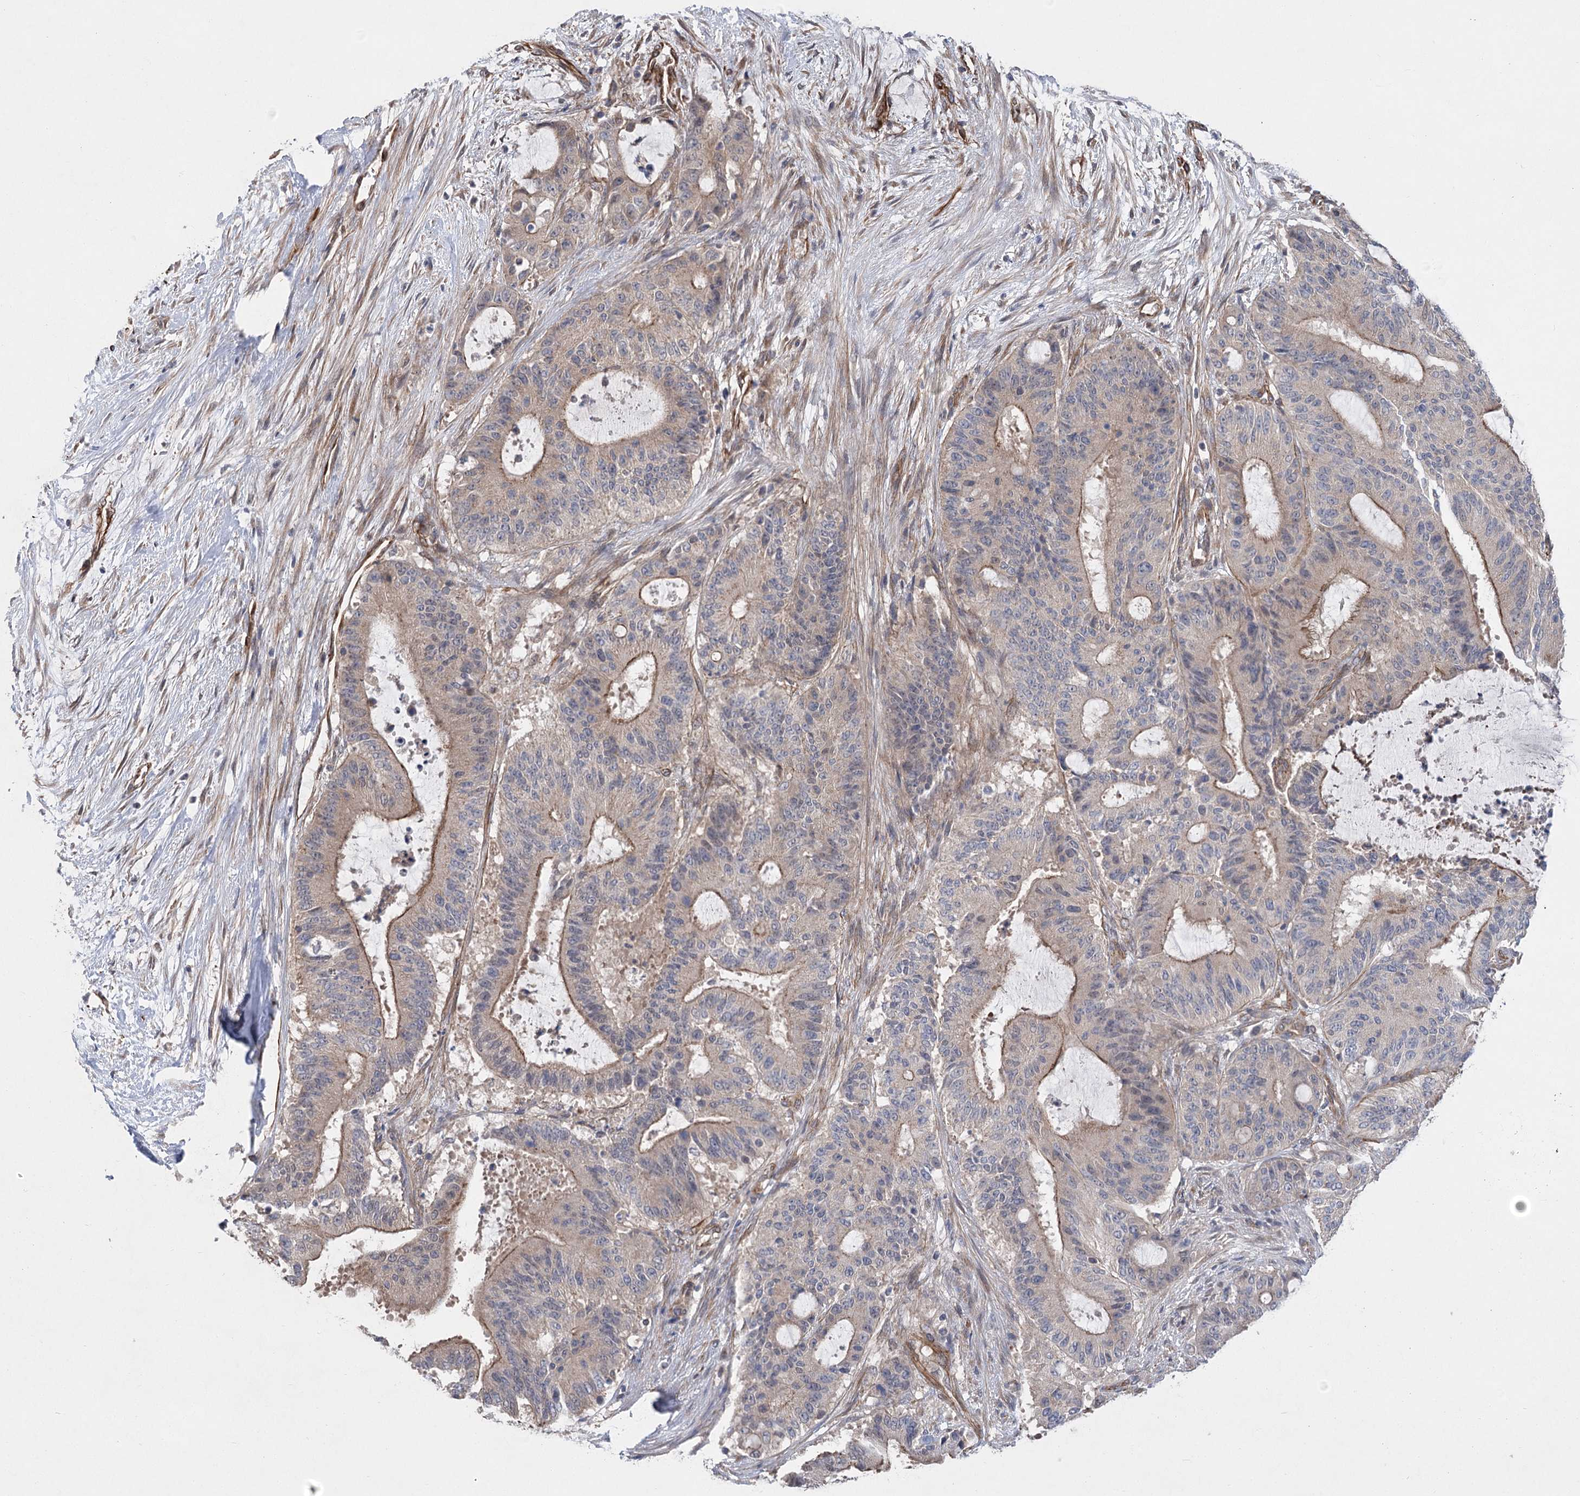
{"staining": {"intensity": "moderate", "quantity": "25%-75%", "location": "cytoplasmic/membranous"}, "tissue": "liver cancer", "cell_type": "Tumor cells", "image_type": "cancer", "snomed": [{"axis": "morphology", "description": "Normal tissue, NOS"}, {"axis": "morphology", "description": "Cholangiocarcinoma"}, {"axis": "topography", "description": "Liver"}, {"axis": "topography", "description": "Peripheral nerve tissue"}], "caption": "Liver cancer (cholangiocarcinoma) stained for a protein (brown) shows moderate cytoplasmic/membranous positive expression in about 25%-75% of tumor cells.", "gene": "RWDD4", "patient": {"sex": "female", "age": 73}}